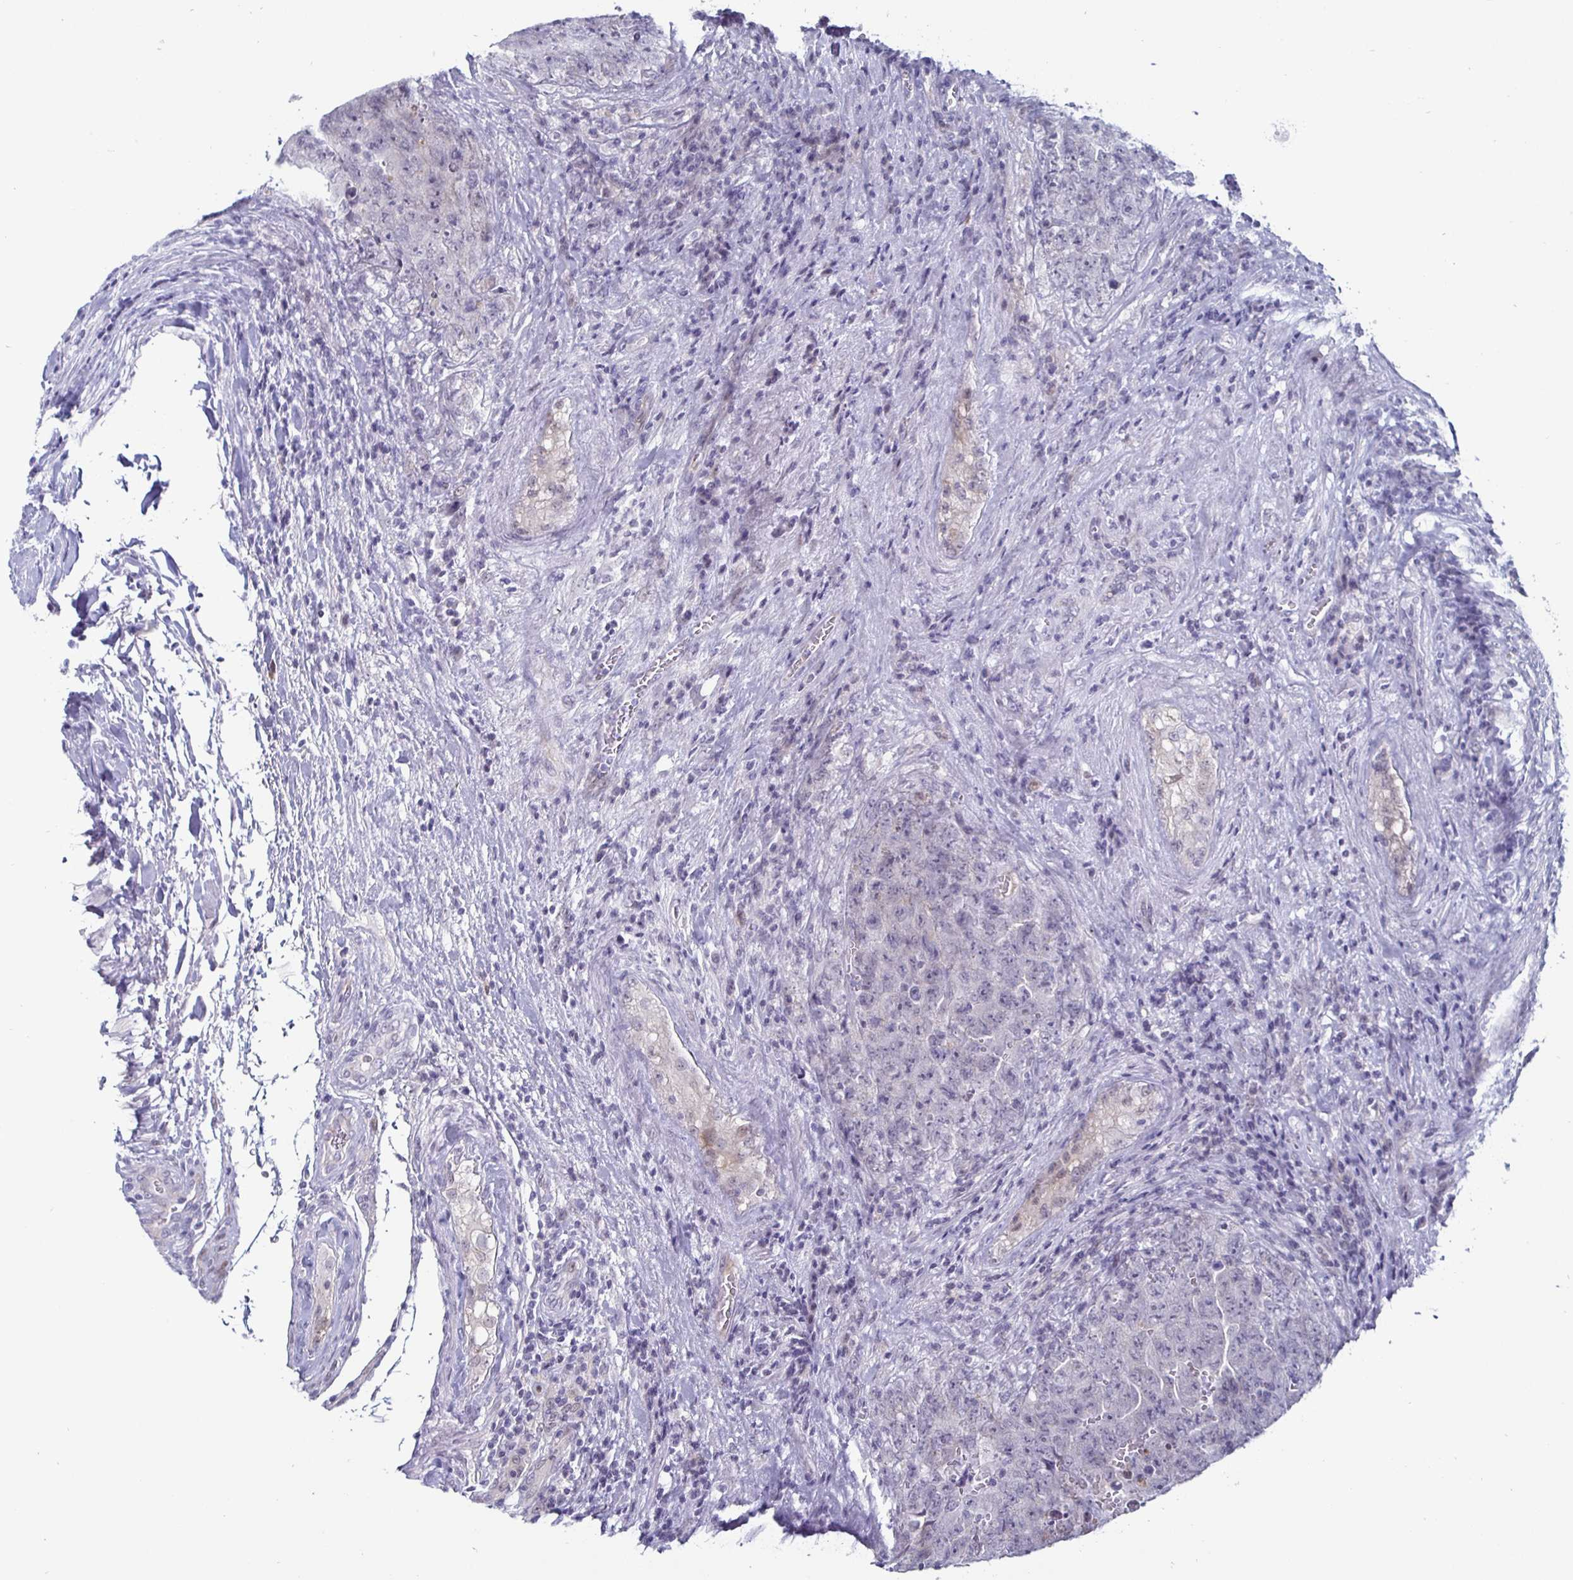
{"staining": {"intensity": "negative", "quantity": "none", "location": "none"}, "tissue": "testis cancer", "cell_type": "Tumor cells", "image_type": "cancer", "snomed": [{"axis": "morphology", "description": "Carcinoma, Embryonal, NOS"}, {"axis": "topography", "description": "Testis"}], "caption": "Tumor cells are negative for brown protein staining in embryonal carcinoma (testis).", "gene": "OOSP2", "patient": {"sex": "male", "age": 28}}